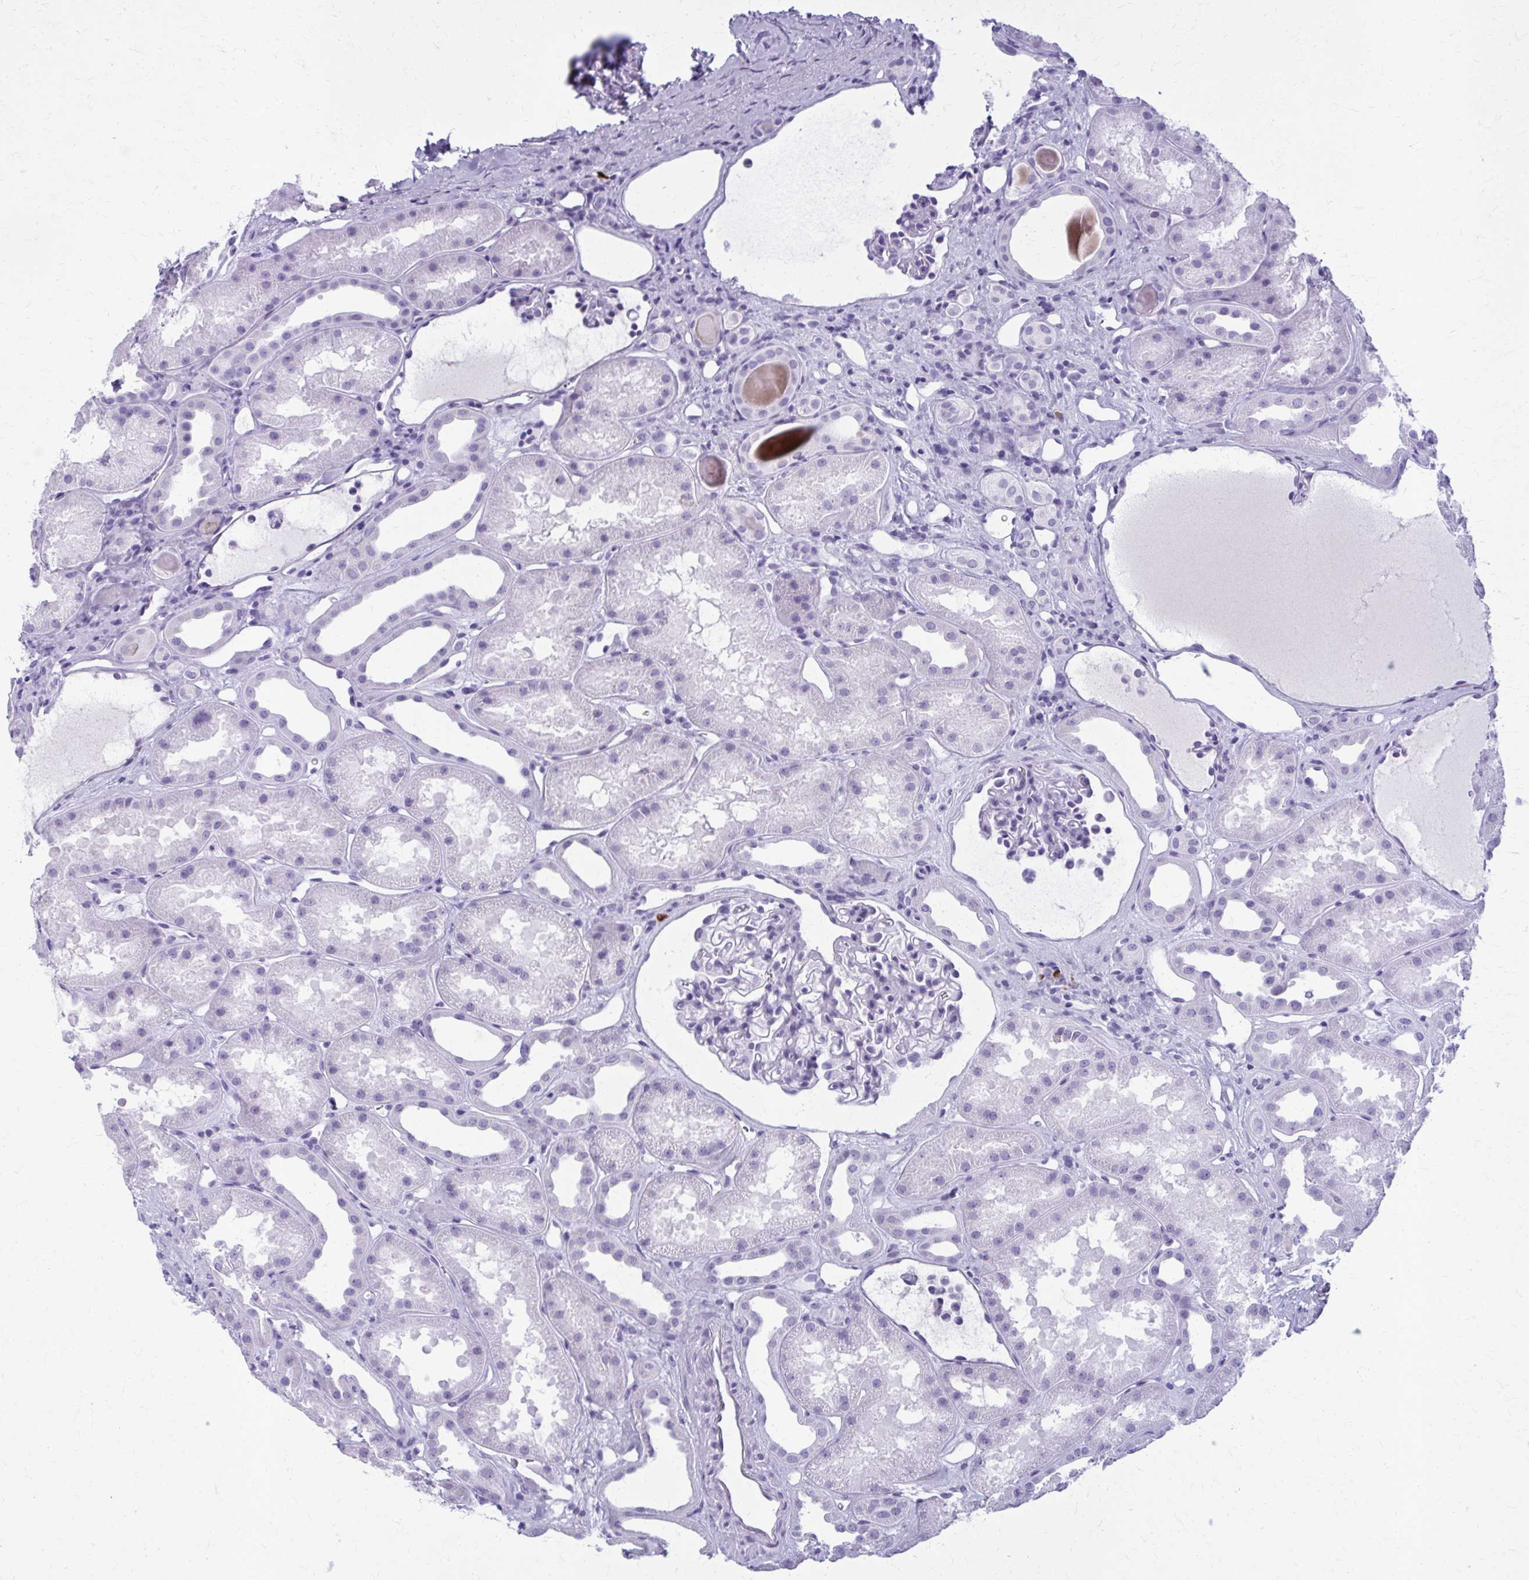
{"staining": {"intensity": "negative", "quantity": "none", "location": "none"}, "tissue": "kidney", "cell_type": "Cells in glomeruli", "image_type": "normal", "snomed": [{"axis": "morphology", "description": "Normal tissue, NOS"}, {"axis": "topography", "description": "Kidney"}], "caption": "Immunohistochemistry (IHC) of unremarkable human kidney exhibits no expression in cells in glomeruli. The staining was performed using DAB to visualize the protein expression in brown, while the nuclei were stained in blue with hematoxylin (Magnification: 20x).", "gene": "ZDHHC7", "patient": {"sex": "male", "age": 61}}